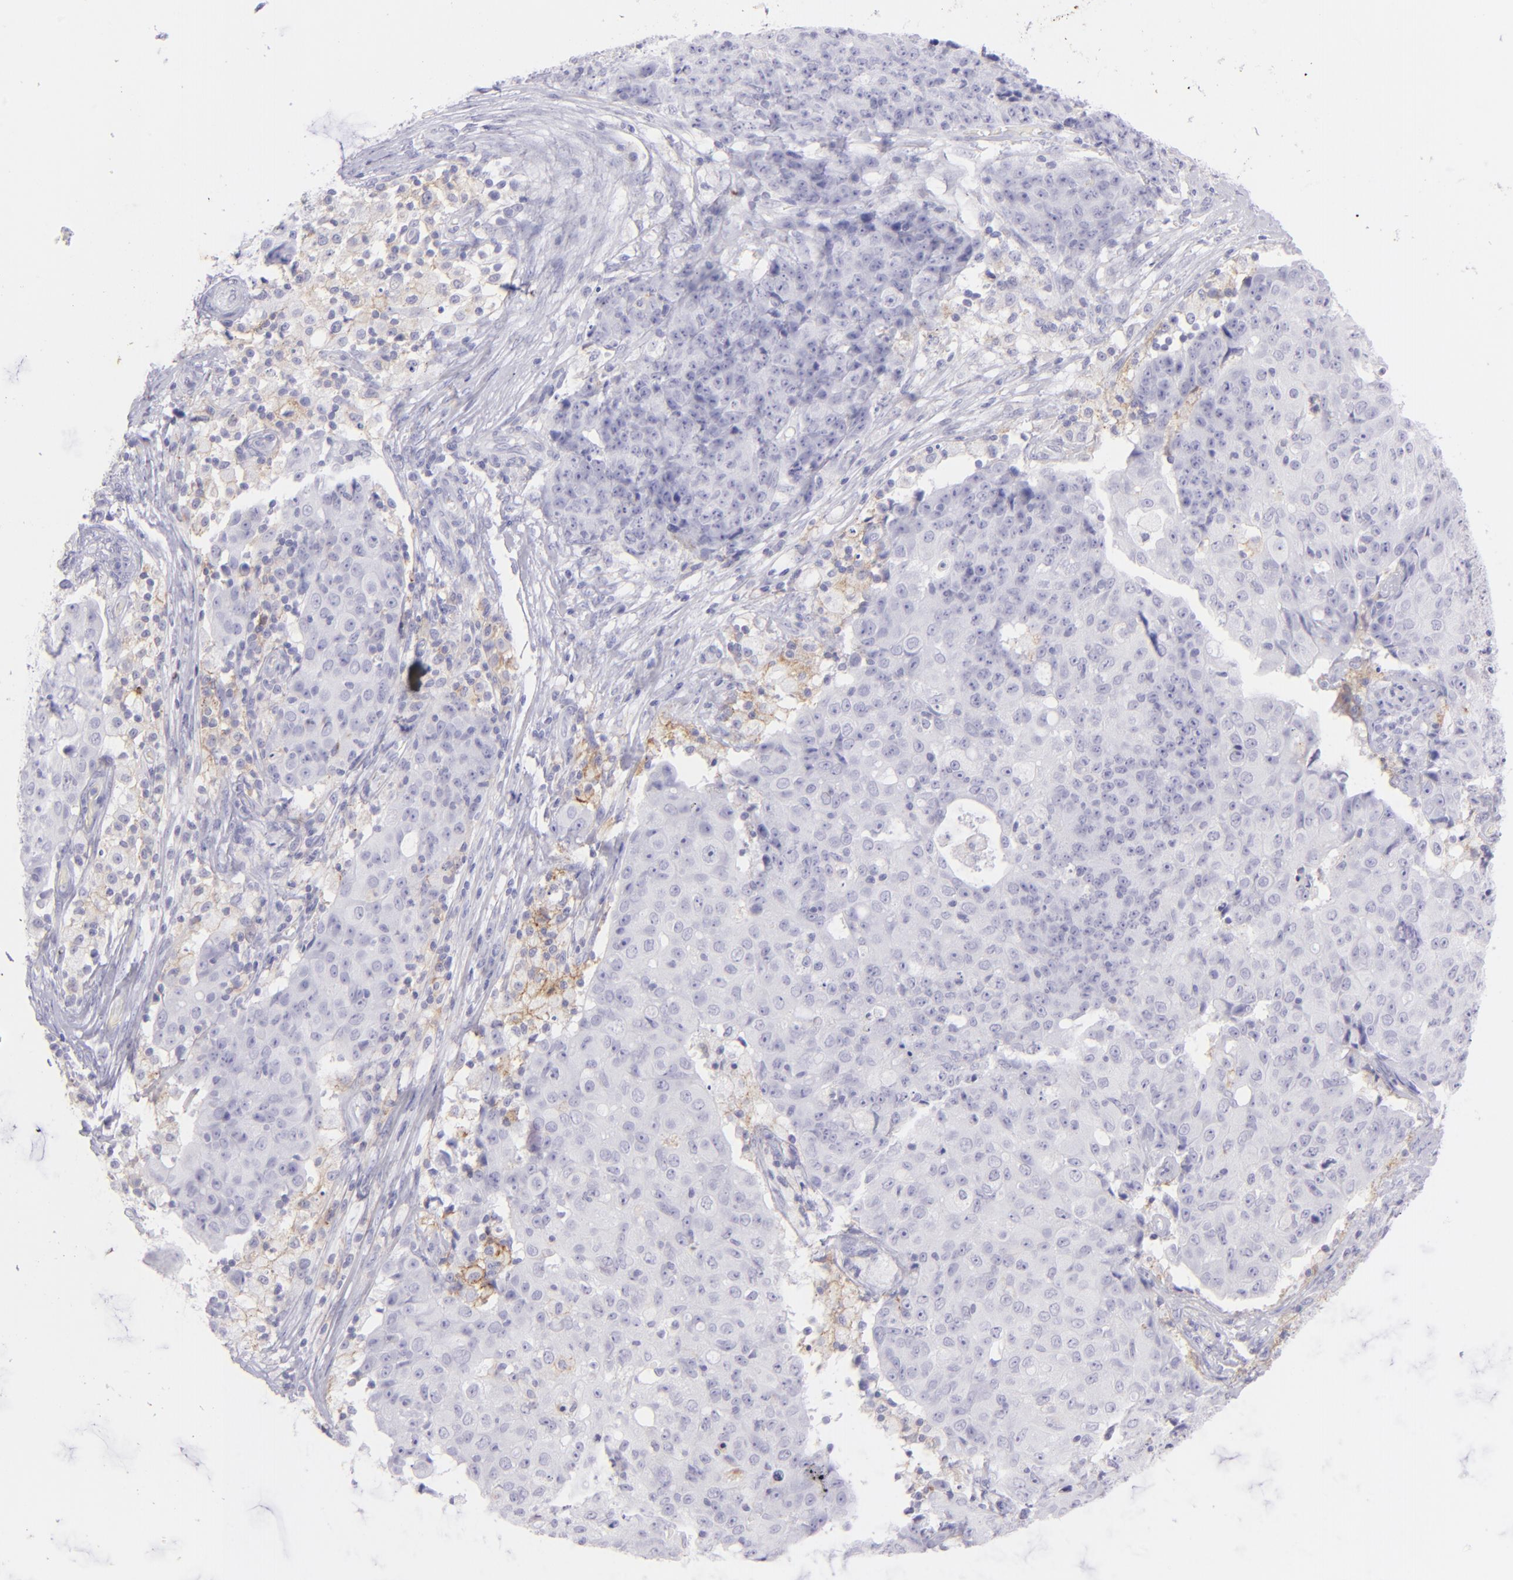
{"staining": {"intensity": "negative", "quantity": "none", "location": "none"}, "tissue": "ovarian cancer", "cell_type": "Tumor cells", "image_type": "cancer", "snomed": [{"axis": "morphology", "description": "Carcinoma, endometroid"}, {"axis": "topography", "description": "Ovary"}], "caption": "IHC of human ovarian cancer exhibits no positivity in tumor cells.", "gene": "CD72", "patient": {"sex": "female", "age": 42}}